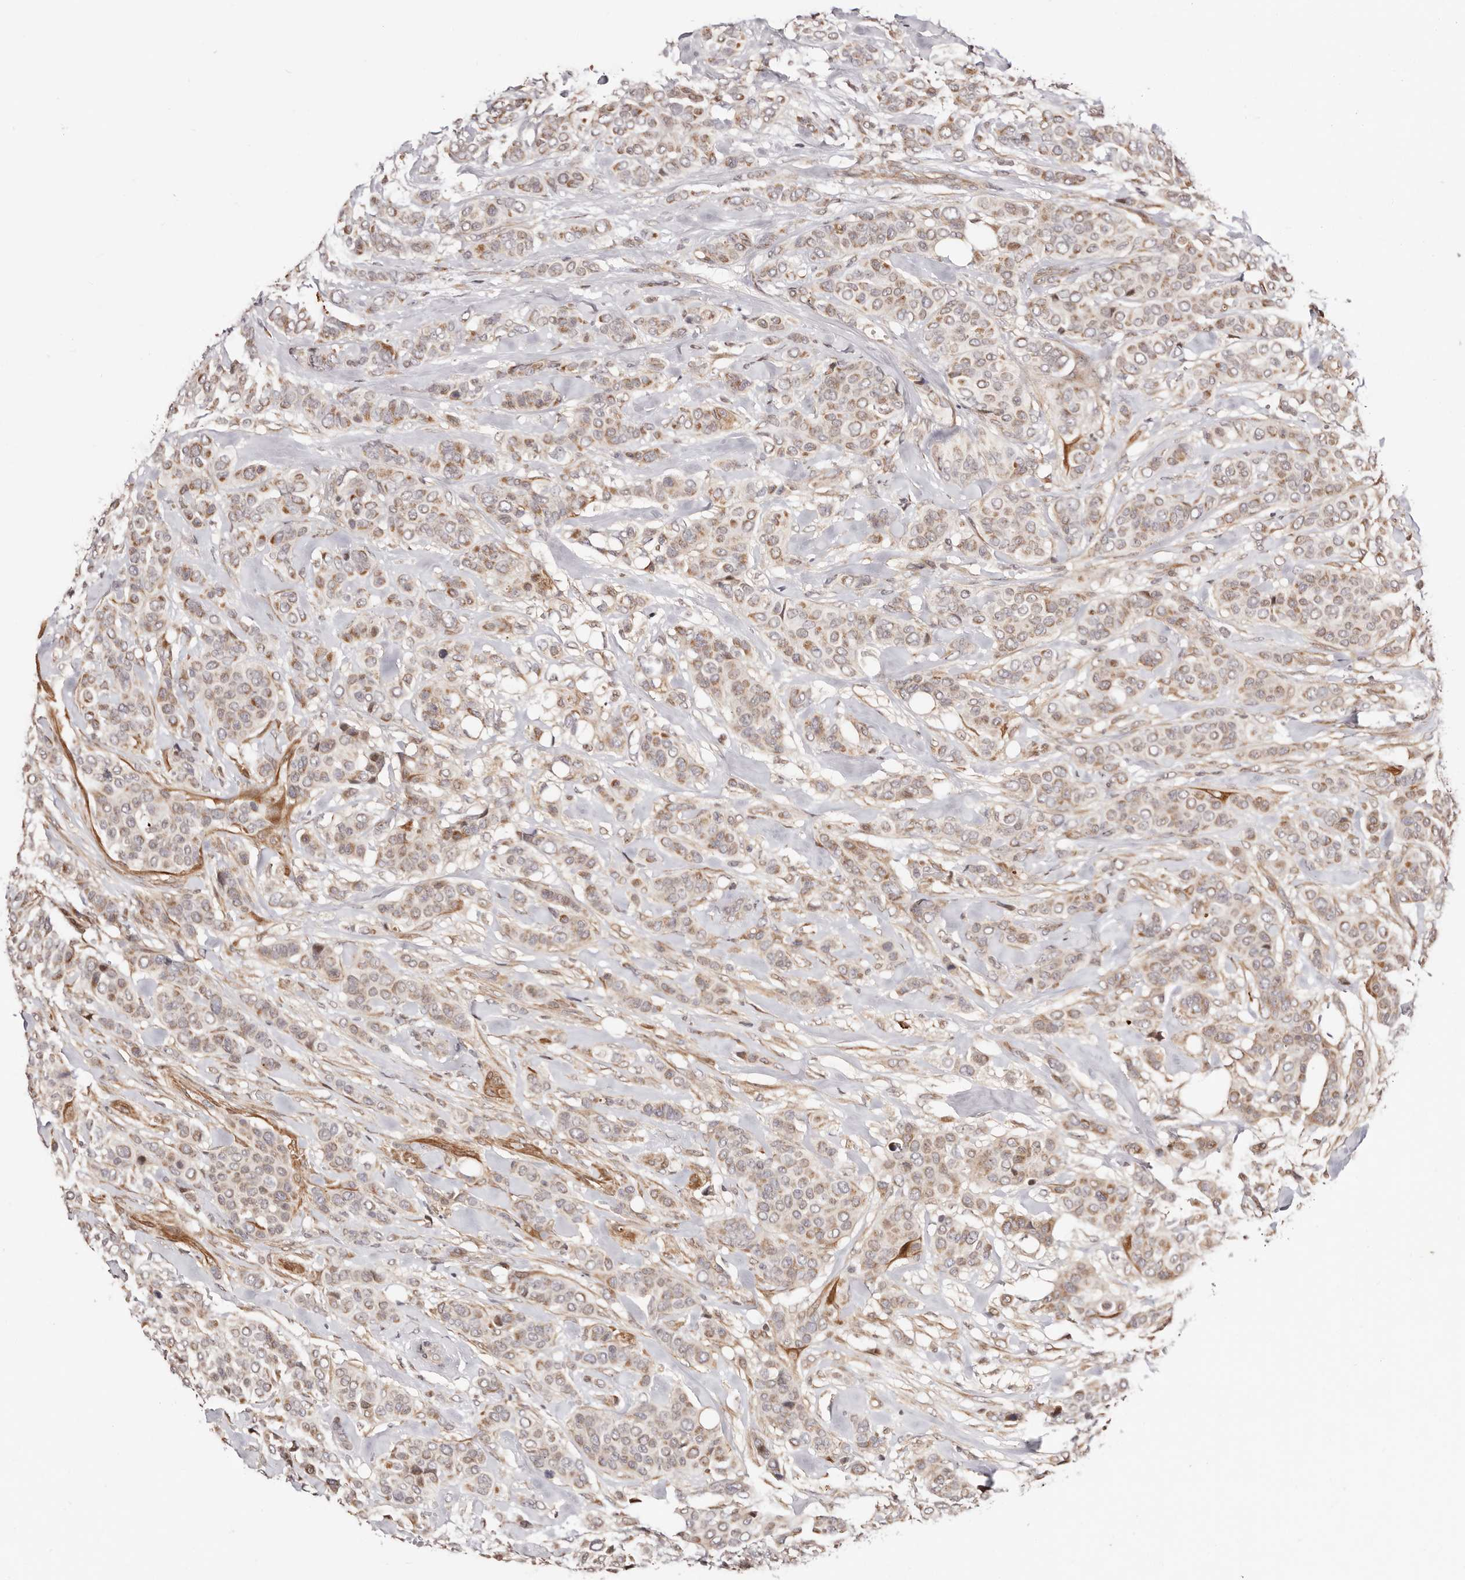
{"staining": {"intensity": "moderate", "quantity": ">75%", "location": "cytoplasmic/membranous"}, "tissue": "breast cancer", "cell_type": "Tumor cells", "image_type": "cancer", "snomed": [{"axis": "morphology", "description": "Lobular carcinoma"}, {"axis": "topography", "description": "Breast"}], "caption": "Immunohistochemistry of breast lobular carcinoma displays medium levels of moderate cytoplasmic/membranous expression in about >75% of tumor cells.", "gene": "HIVEP3", "patient": {"sex": "female", "age": 51}}